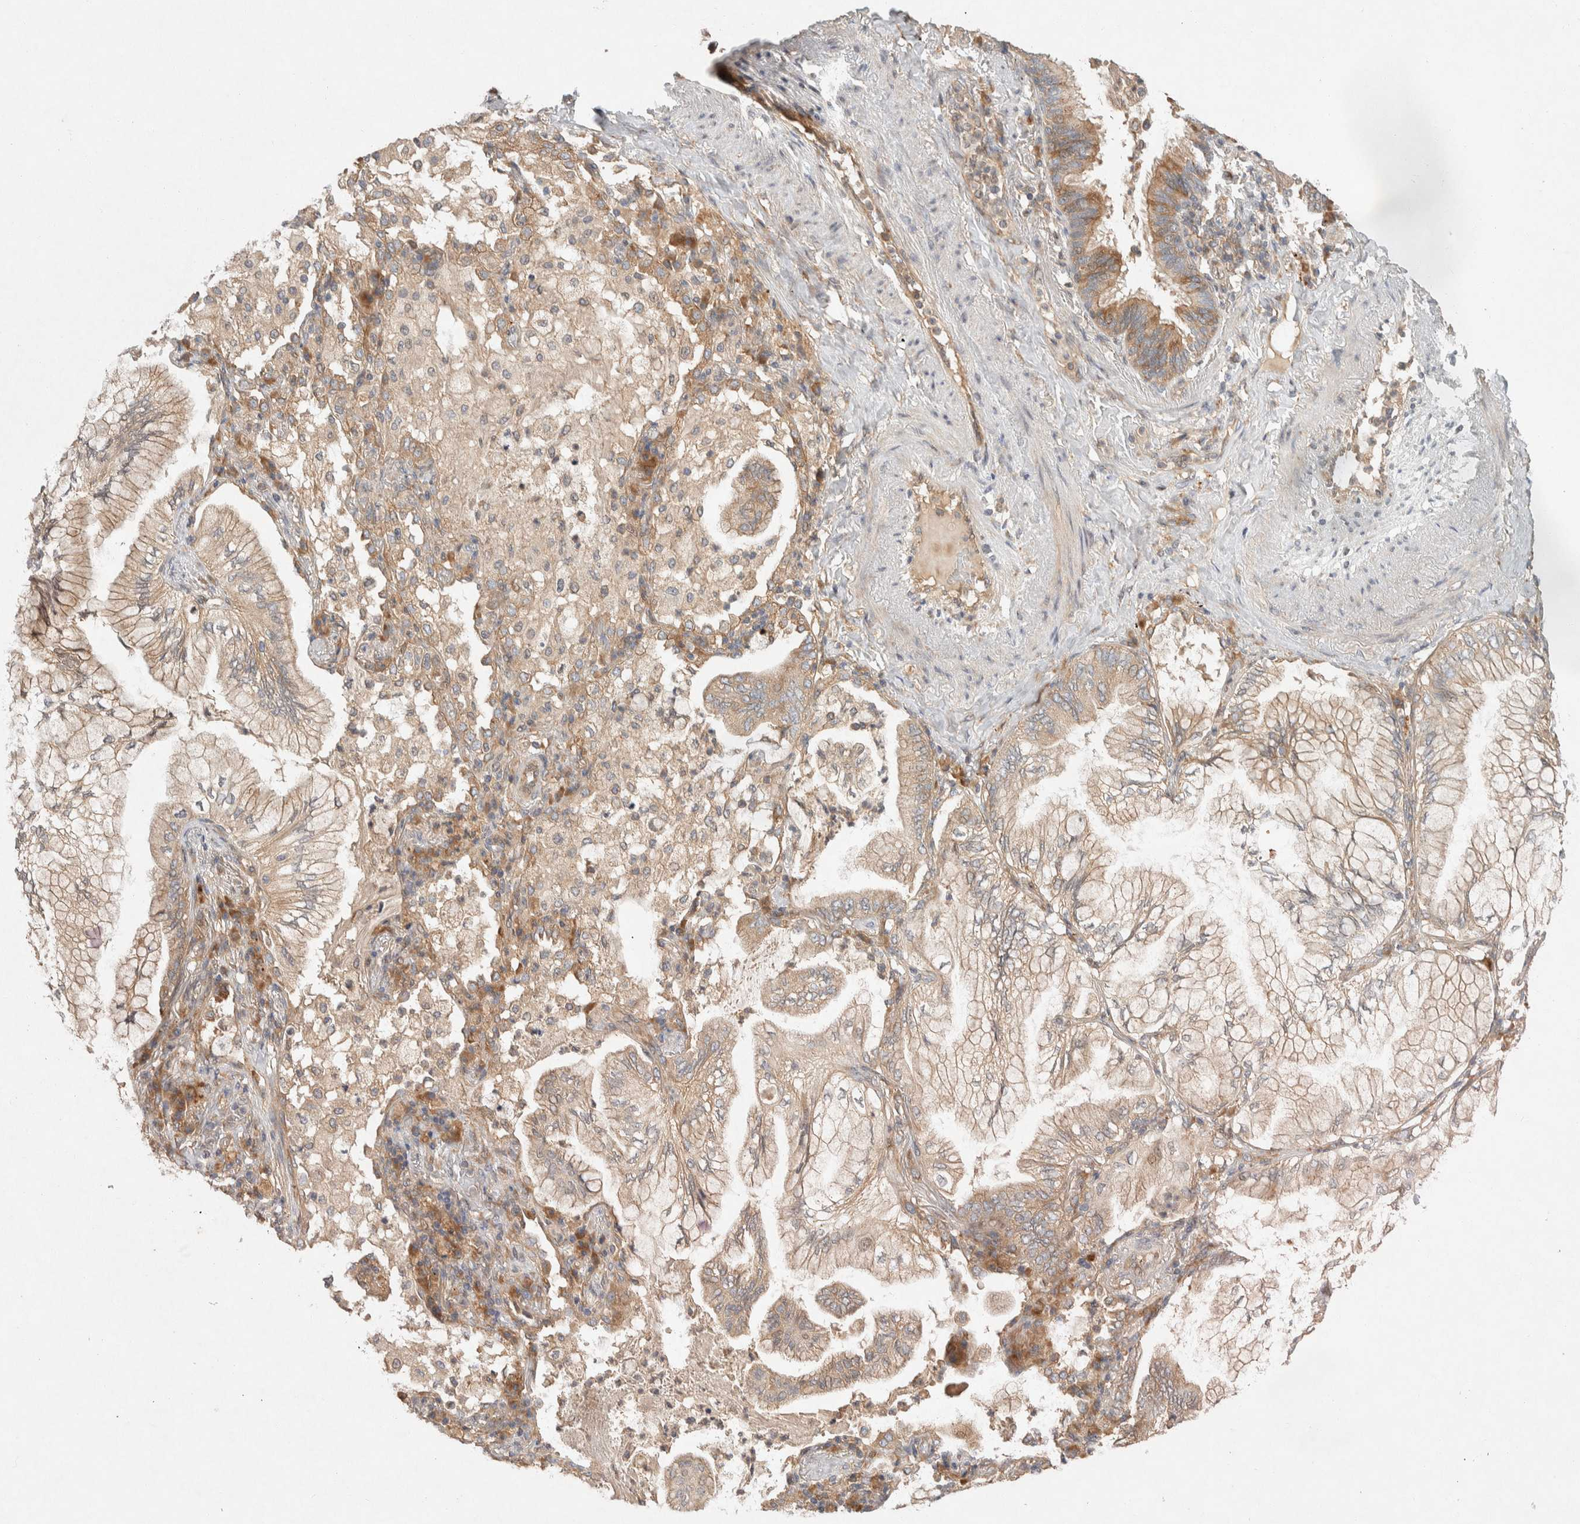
{"staining": {"intensity": "weak", "quantity": "25%-75%", "location": "cytoplasmic/membranous"}, "tissue": "lung cancer", "cell_type": "Tumor cells", "image_type": "cancer", "snomed": [{"axis": "morphology", "description": "Adenocarcinoma, NOS"}, {"axis": "topography", "description": "Lung"}], "caption": "Immunohistochemistry (IHC) of human adenocarcinoma (lung) exhibits low levels of weak cytoplasmic/membranous expression in approximately 25%-75% of tumor cells.", "gene": "PXK", "patient": {"sex": "female", "age": 70}}